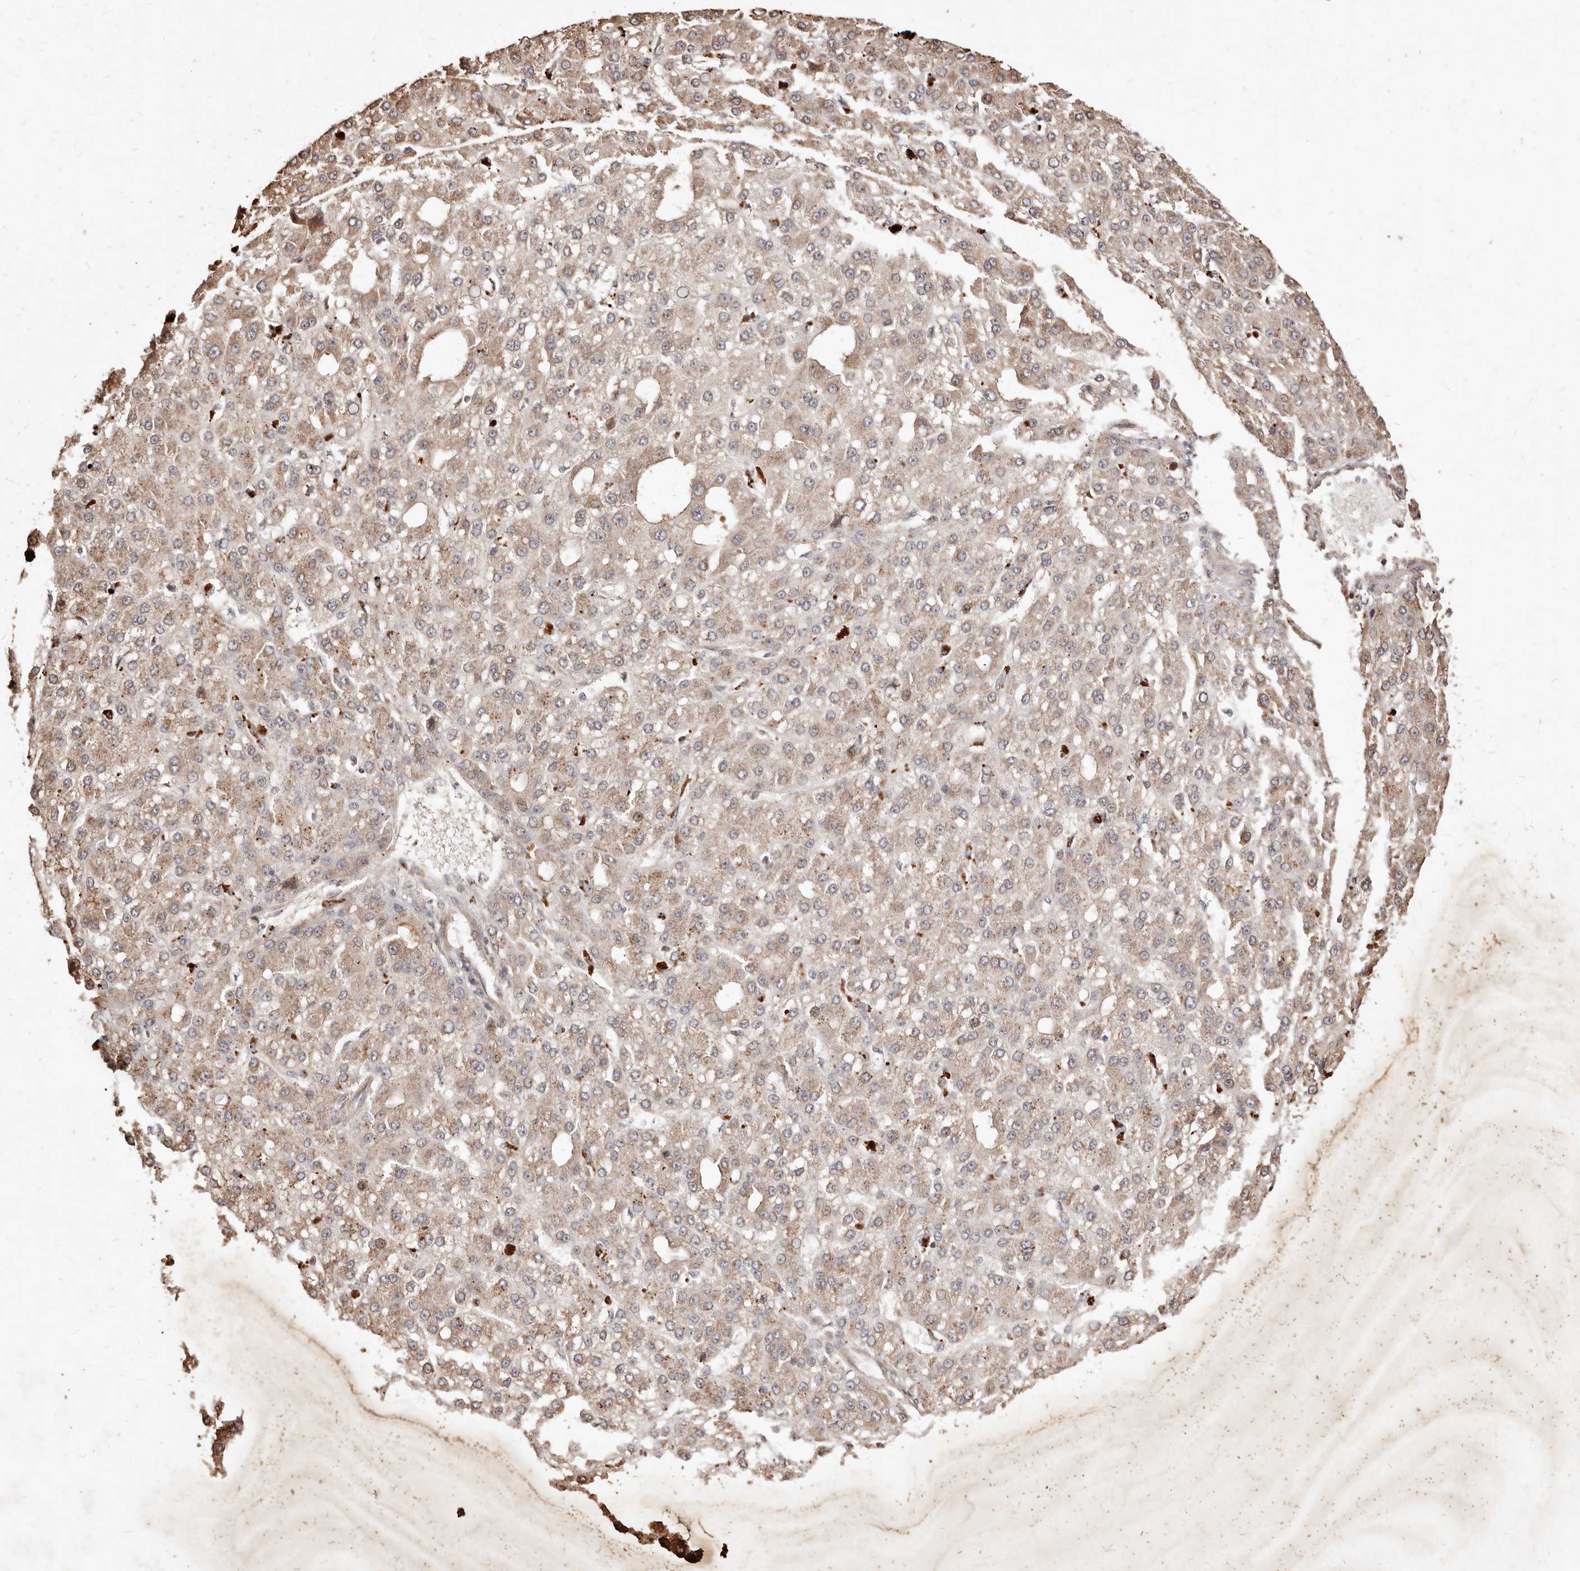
{"staining": {"intensity": "weak", "quantity": ">75%", "location": "cytoplasmic/membranous"}, "tissue": "liver cancer", "cell_type": "Tumor cells", "image_type": "cancer", "snomed": [{"axis": "morphology", "description": "Carcinoma, Hepatocellular, NOS"}, {"axis": "topography", "description": "Liver"}], "caption": "Hepatocellular carcinoma (liver) stained for a protein demonstrates weak cytoplasmic/membranous positivity in tumor cells.", "gene": "KIF9", "patient": {"sex": "male", "age": 67}}